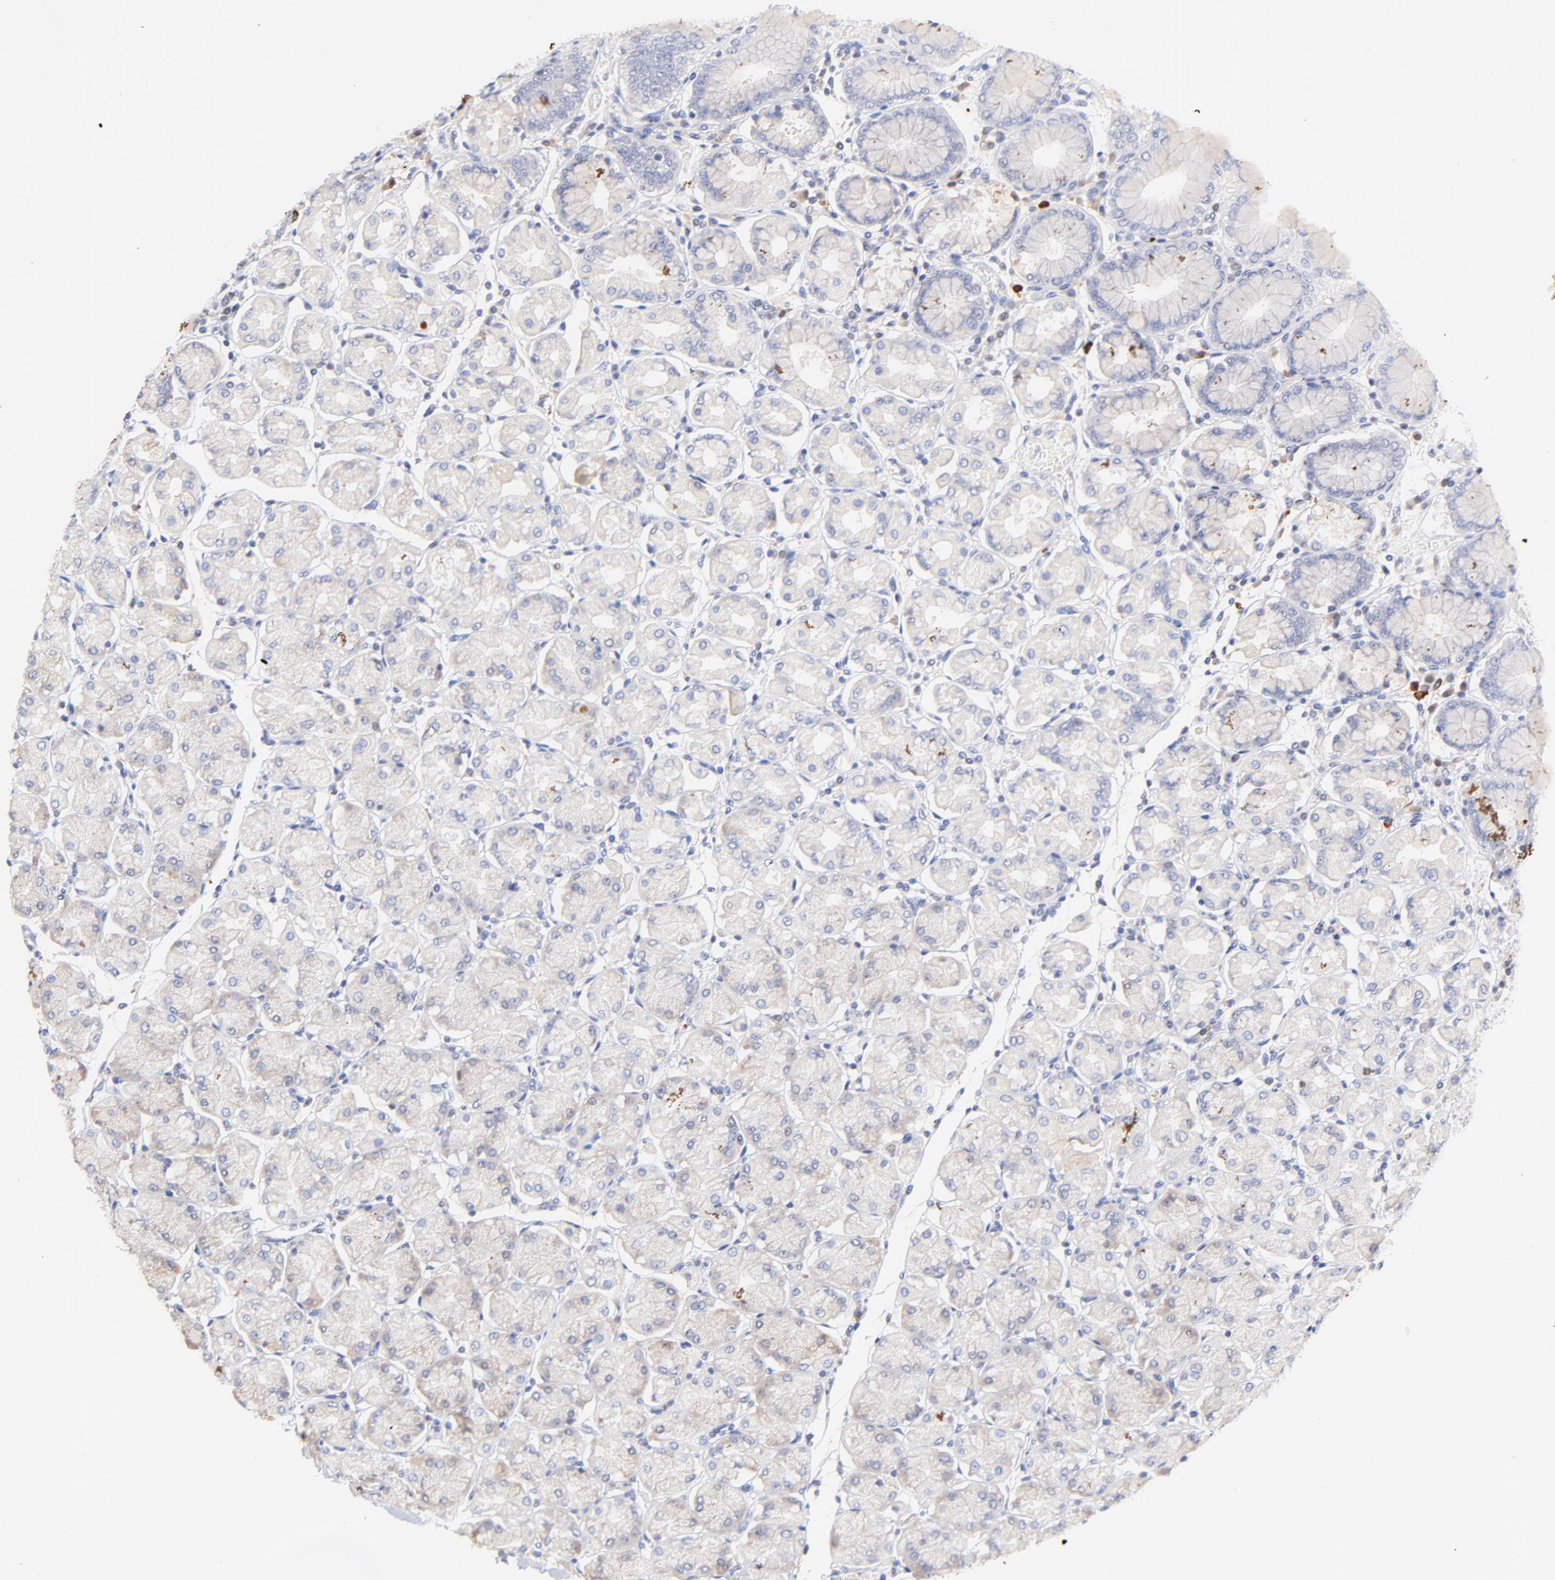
{"staining": {"intensity": "negative", "quantity": "none", "location": "none"}, "tissue": "stomach", "cell_type": "Glandular cells", "image_type": "normal", "snomed": [{"axis": "morphology", "description": "Normal tissue, NOS"}, {"axis": "topography", "description": "Stomach, upper"}, {"axis": "topography", "description": "Stomach"}], "caption": "Immunohistochemistry image of benign human stomach stained for a protein (brown), which displays no expression in glandular cells.", "gene": "IGLV7", "patient": {"sex": "male", "age": 76}}